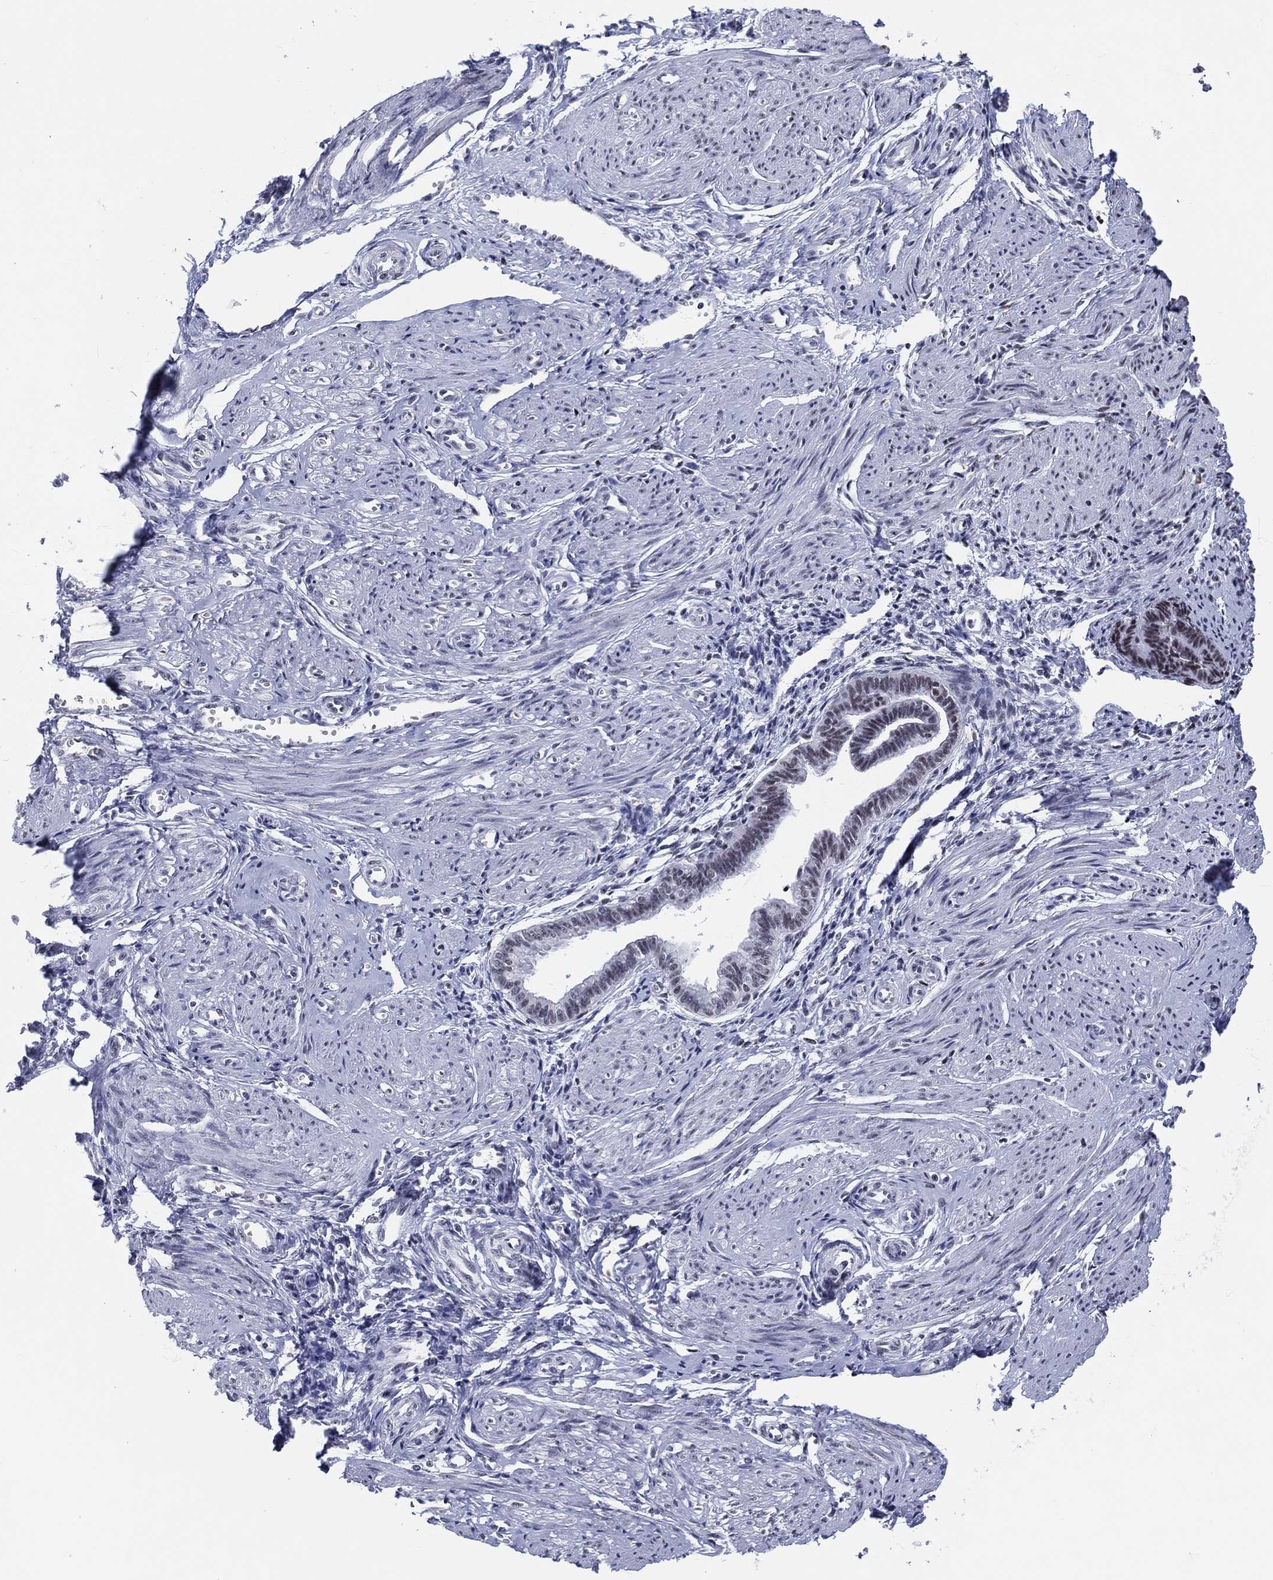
{"staining": {"intensity": "negative", "quantity": "none", "location": "none"}, "tissue": "endometrium", "cell_type": "Cells in endometrial stroma", "image_type": "normal", "snomed": [{"axis": "morphology", "description": "Normal tissue, NOS"}, {"axis": "topography", "description": "Cervix"}, {"axis": "topography", "description": "Endometrium"}], "caption": "High magnification brightfield microscopy of normal endometrium stained with DAB (3,3'-diaminobenzidine) (brown) and counterstained with hematoxylin (blue): cells in endometrial stroma show no significant expression.", "gene": "MAPK8IP1", "patient": {"sex": "female", "age": 37}}